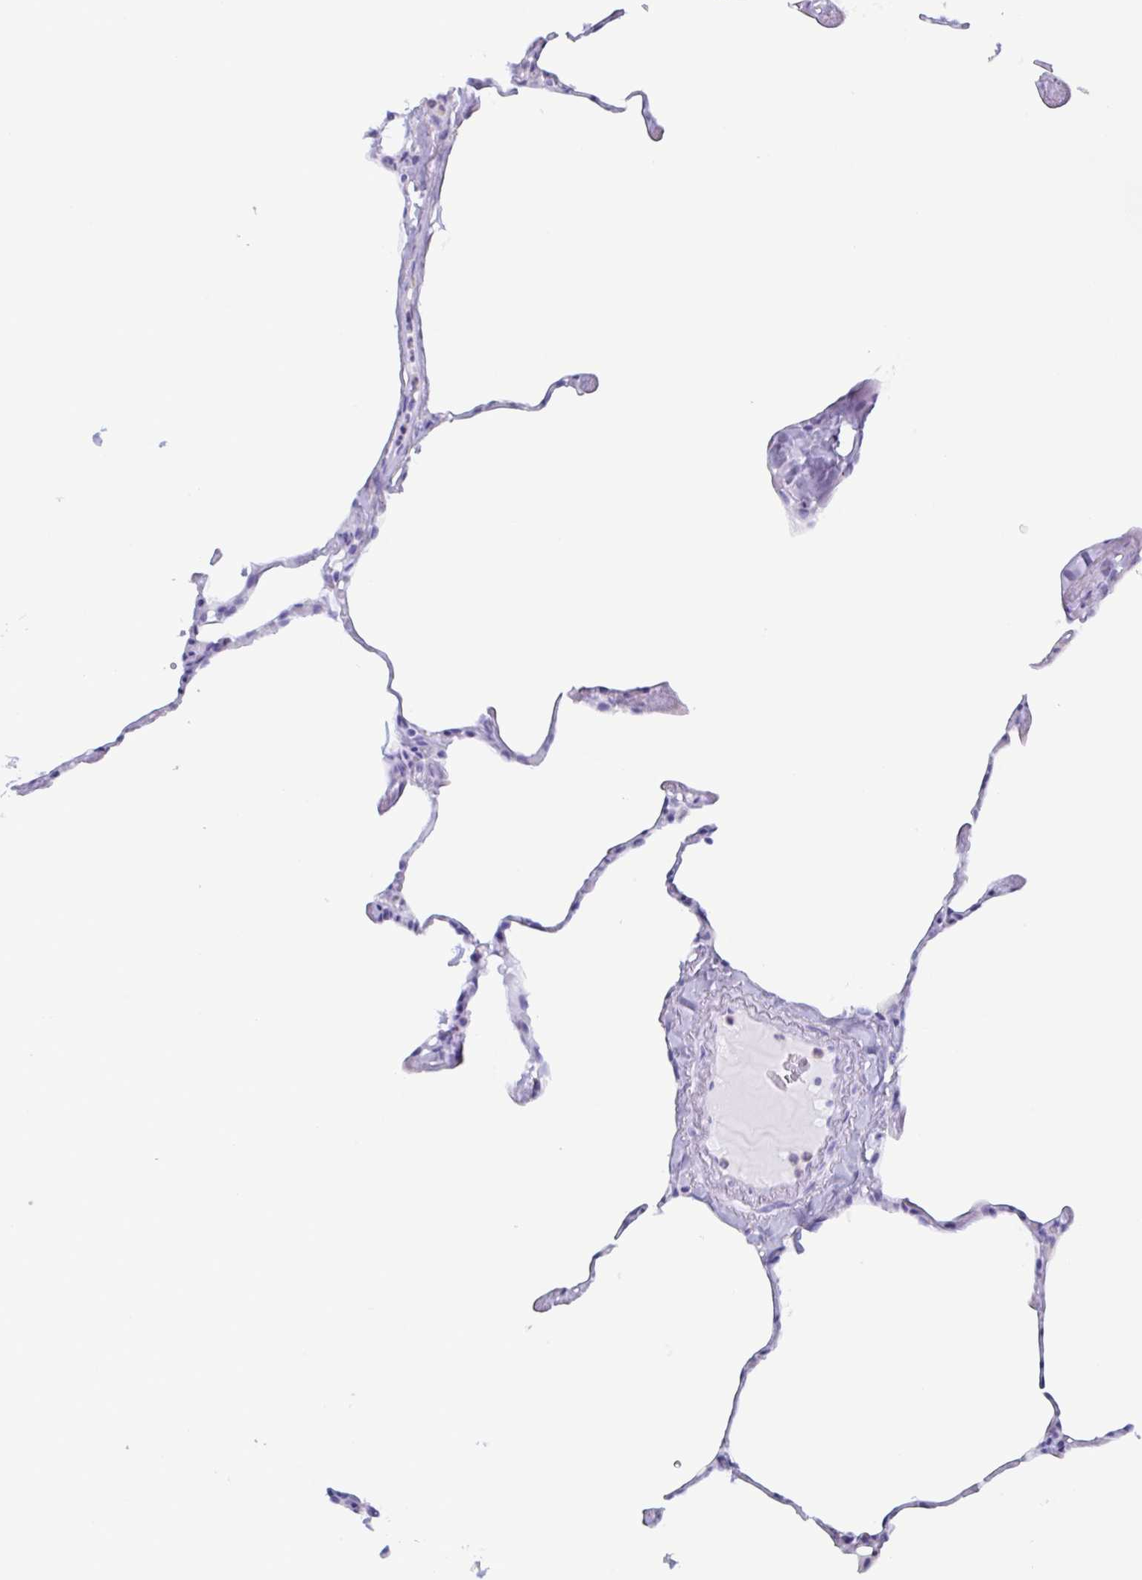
{"staining": {"intensity": "negative", "quantity": "none", "location": "none"}, "tissue": "lung", "cell_type": "Alveolar cells", "image_type": "normal", "snomed": [{"axis": "morphology", "description": "Normal tissue, NOS"}, {"axis": "topography", "description": "Lung"}], "caption": "IHC image of normal lung: human lung stained with DAB (3,3'-diaminobenzidine) shows no significant protein expression in alveolar cells. The staining was performed using DAB to visualize the protein expression in brown, while the nuclei were stained in blue with hematoxylin (Magnification: 20x).", "gene": "BPI", "patient": {"sex": "male", "age": 65}}